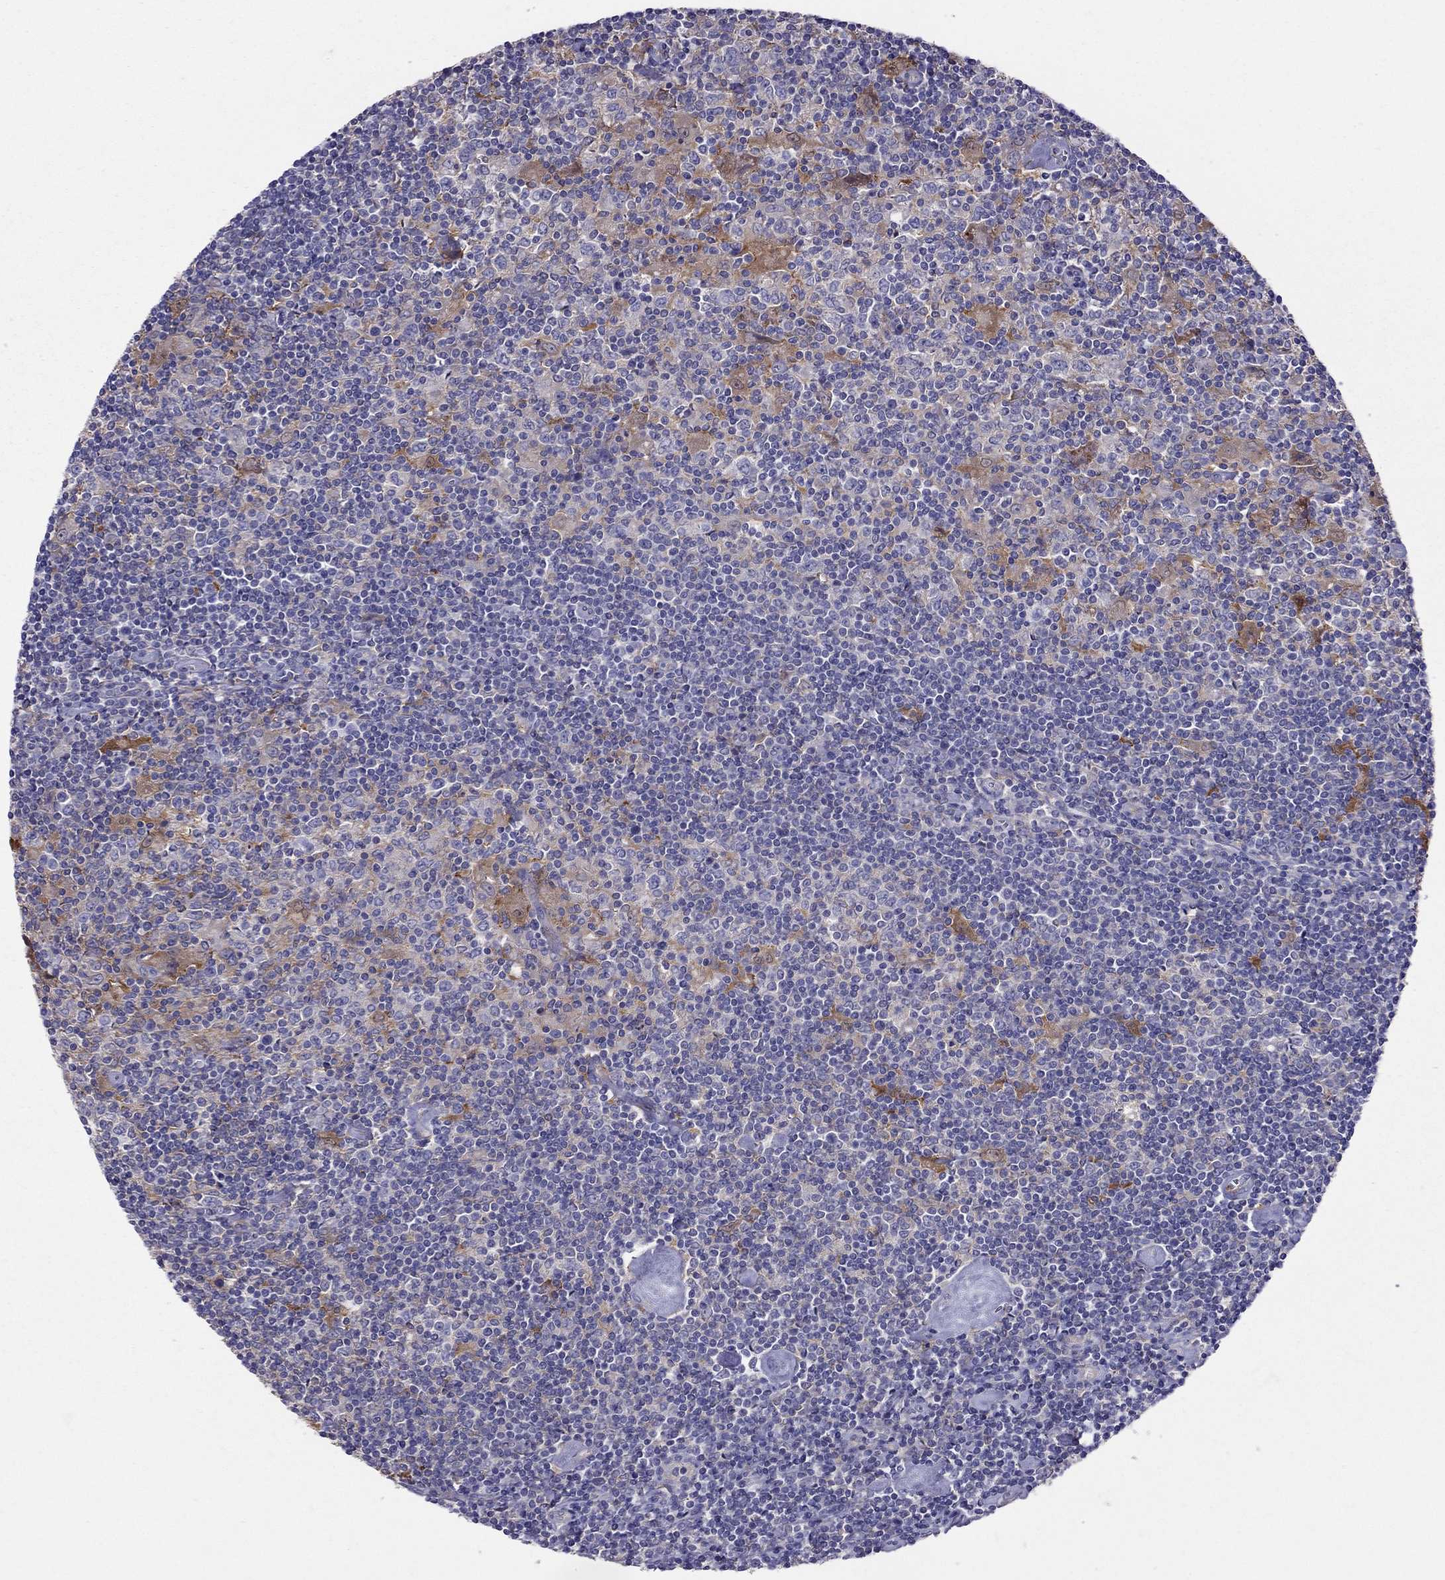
{"staining": {"intensity": "negative", "quantity": "none", "location": "none"}, "tissue": "lymphoma", "cell_type": "Tumor cells", "image_type": "cancer", "snomed": [{"axis": "morphology", "description": "Hodgkin's disease, NOS"}, {"axis": "topography", "description": "Lymph node"}], "caption": "Immunohistochemistry micrograph of neoplastic tissue: Hodgkin's disease stained with DAB demonstrates no significant protein expression in tumor cells. (DAB IHC, high magnification).", "gene": "ALOX15B", "patient": {"sex": "male", "age": 40}}